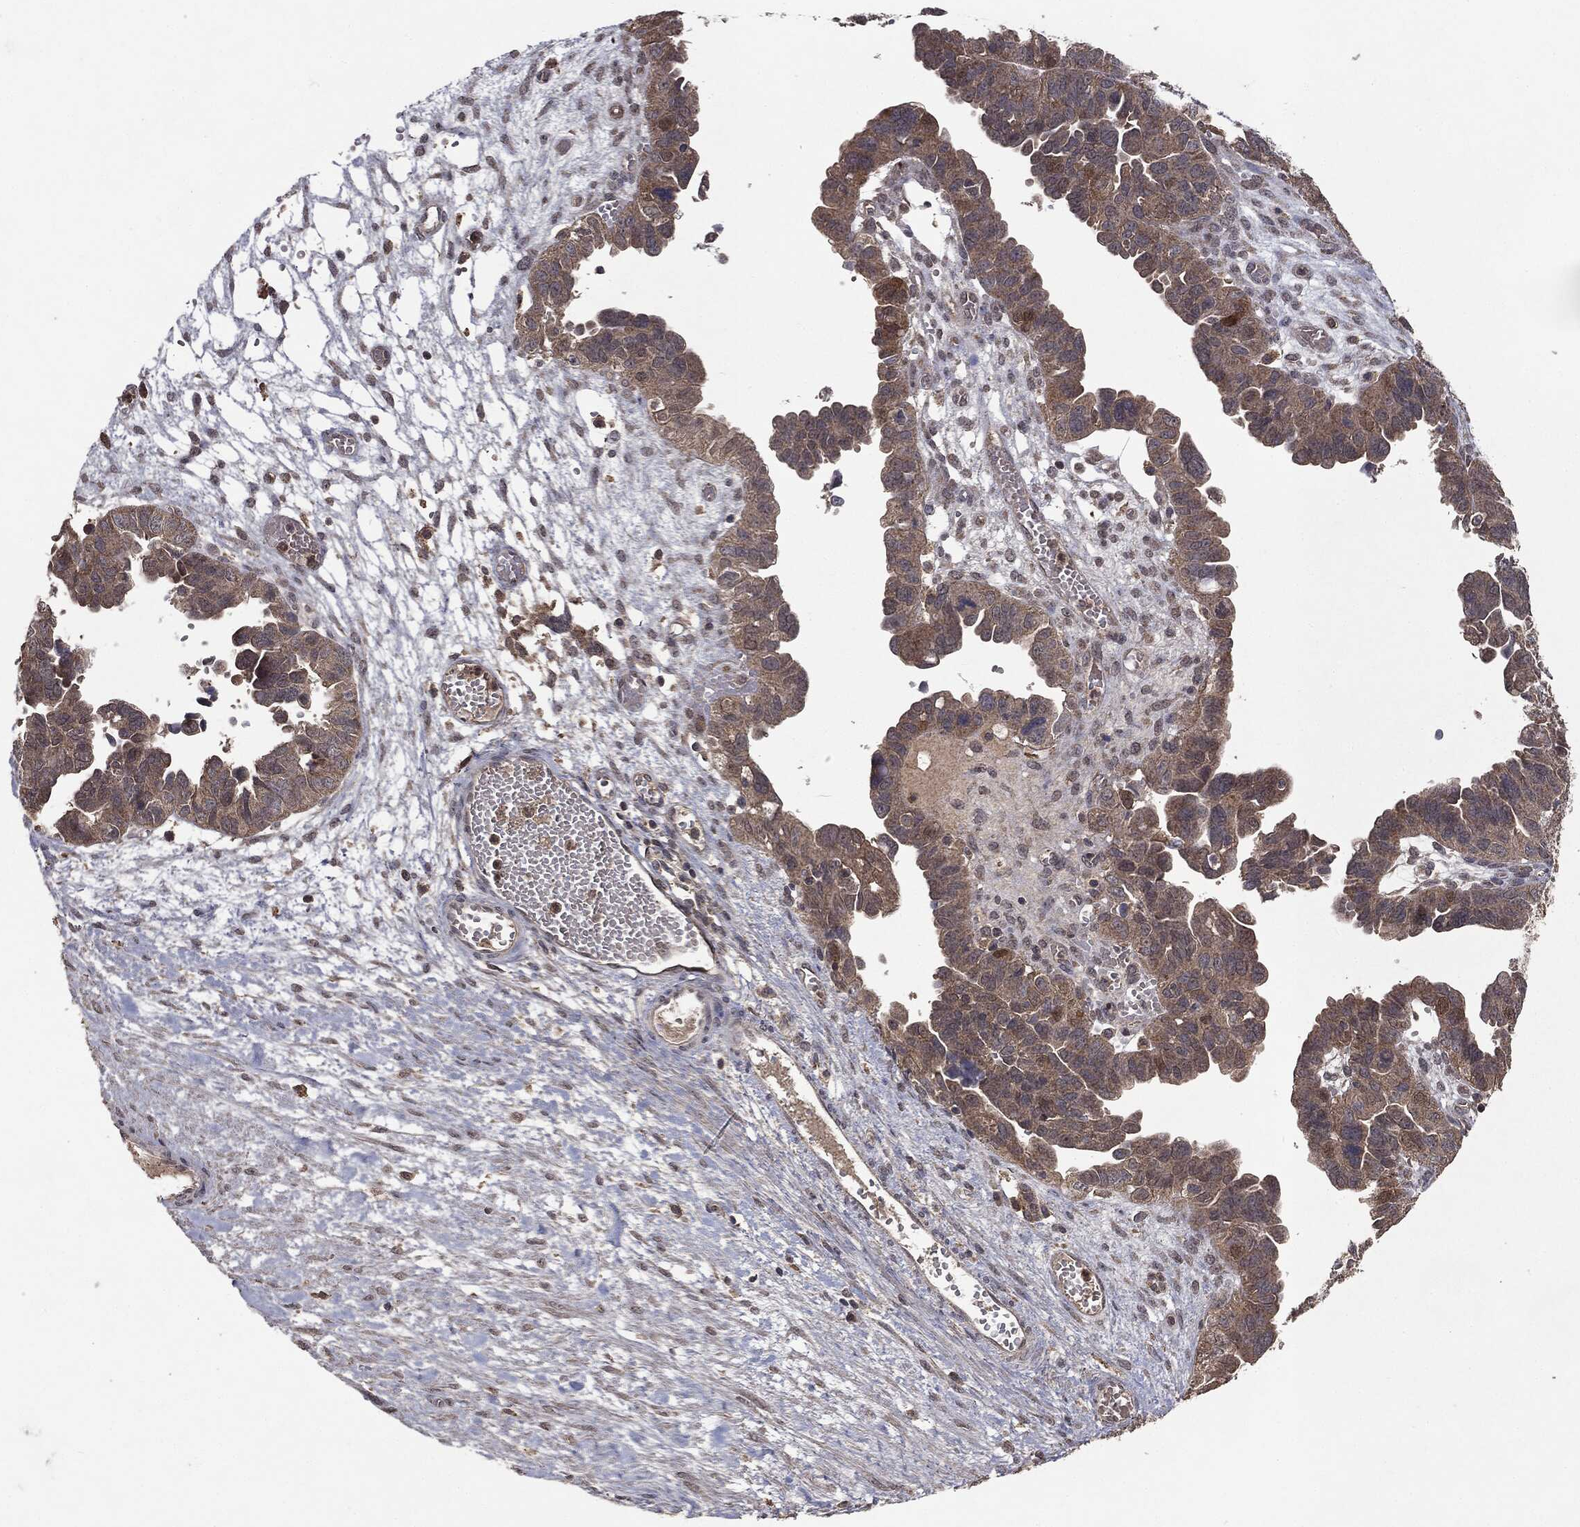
{"staining": {"intensity": "weak", "quantity": "25%-75%", "location": "cytoplasmic/membranous"}, "tissue": "ovarian cancer", "cell_type": "Tumor cells", "image_type": "cancer", "snomed": [{"axis": "morphology", "description": "Cystadenocarcinoma, serous, NOS"}, {"axis": "topography", "description": "Ovary"}], "caption": "Brown immunohistochemical staining in human ovarian cancer reveals weak cytoplasmic/membranous positivity in about 25%-75% of tumor cells.", "gene": "MTOR", "patient": {"sex": "female", "age": 64}}